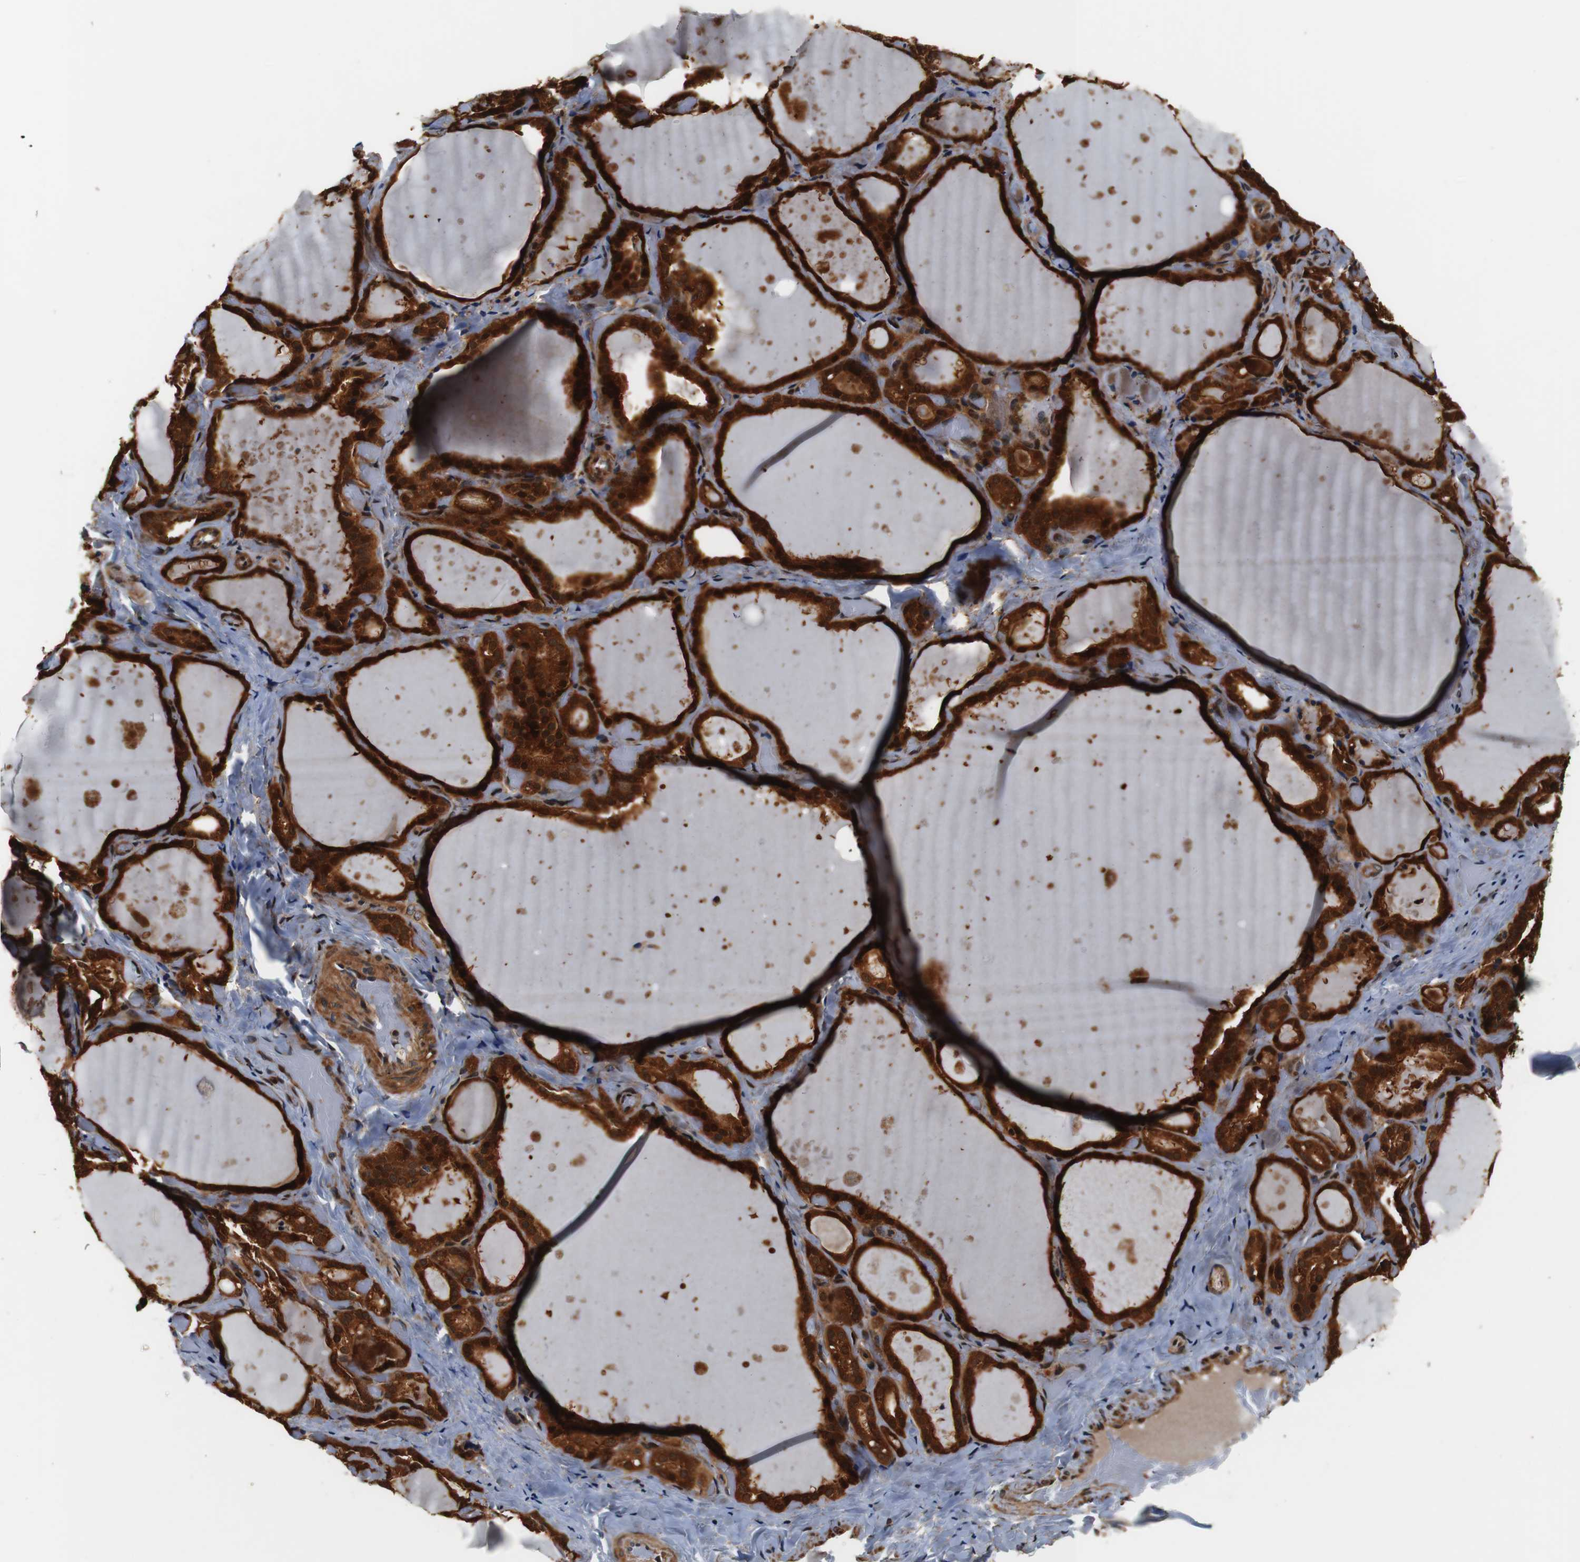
{"staining": {"intensity": "strong", "quantity": ">75%", "location": "cytoplasmic/membranous,nuclear"}, "tissue": "thyroid gland", "cell_type": "Glandular cells", "image_type": "normal", "snomed": [{"axis": "morphology", "description": "Normal tissue, NOS"}, {"axis": "topography", "description": "Thyroid gland"}], "caption": "High-power microscopy captured an immunohistochemistry (IHC) photomicrograph of normal thyroid gland, revealing strong cytoplasmic/membranous,nuclear expression in approximately >75% of glandular cells. Nuclei are stained in blue.", "gene": "LRP4", "patient": {"sex": "female", "age": 44}}